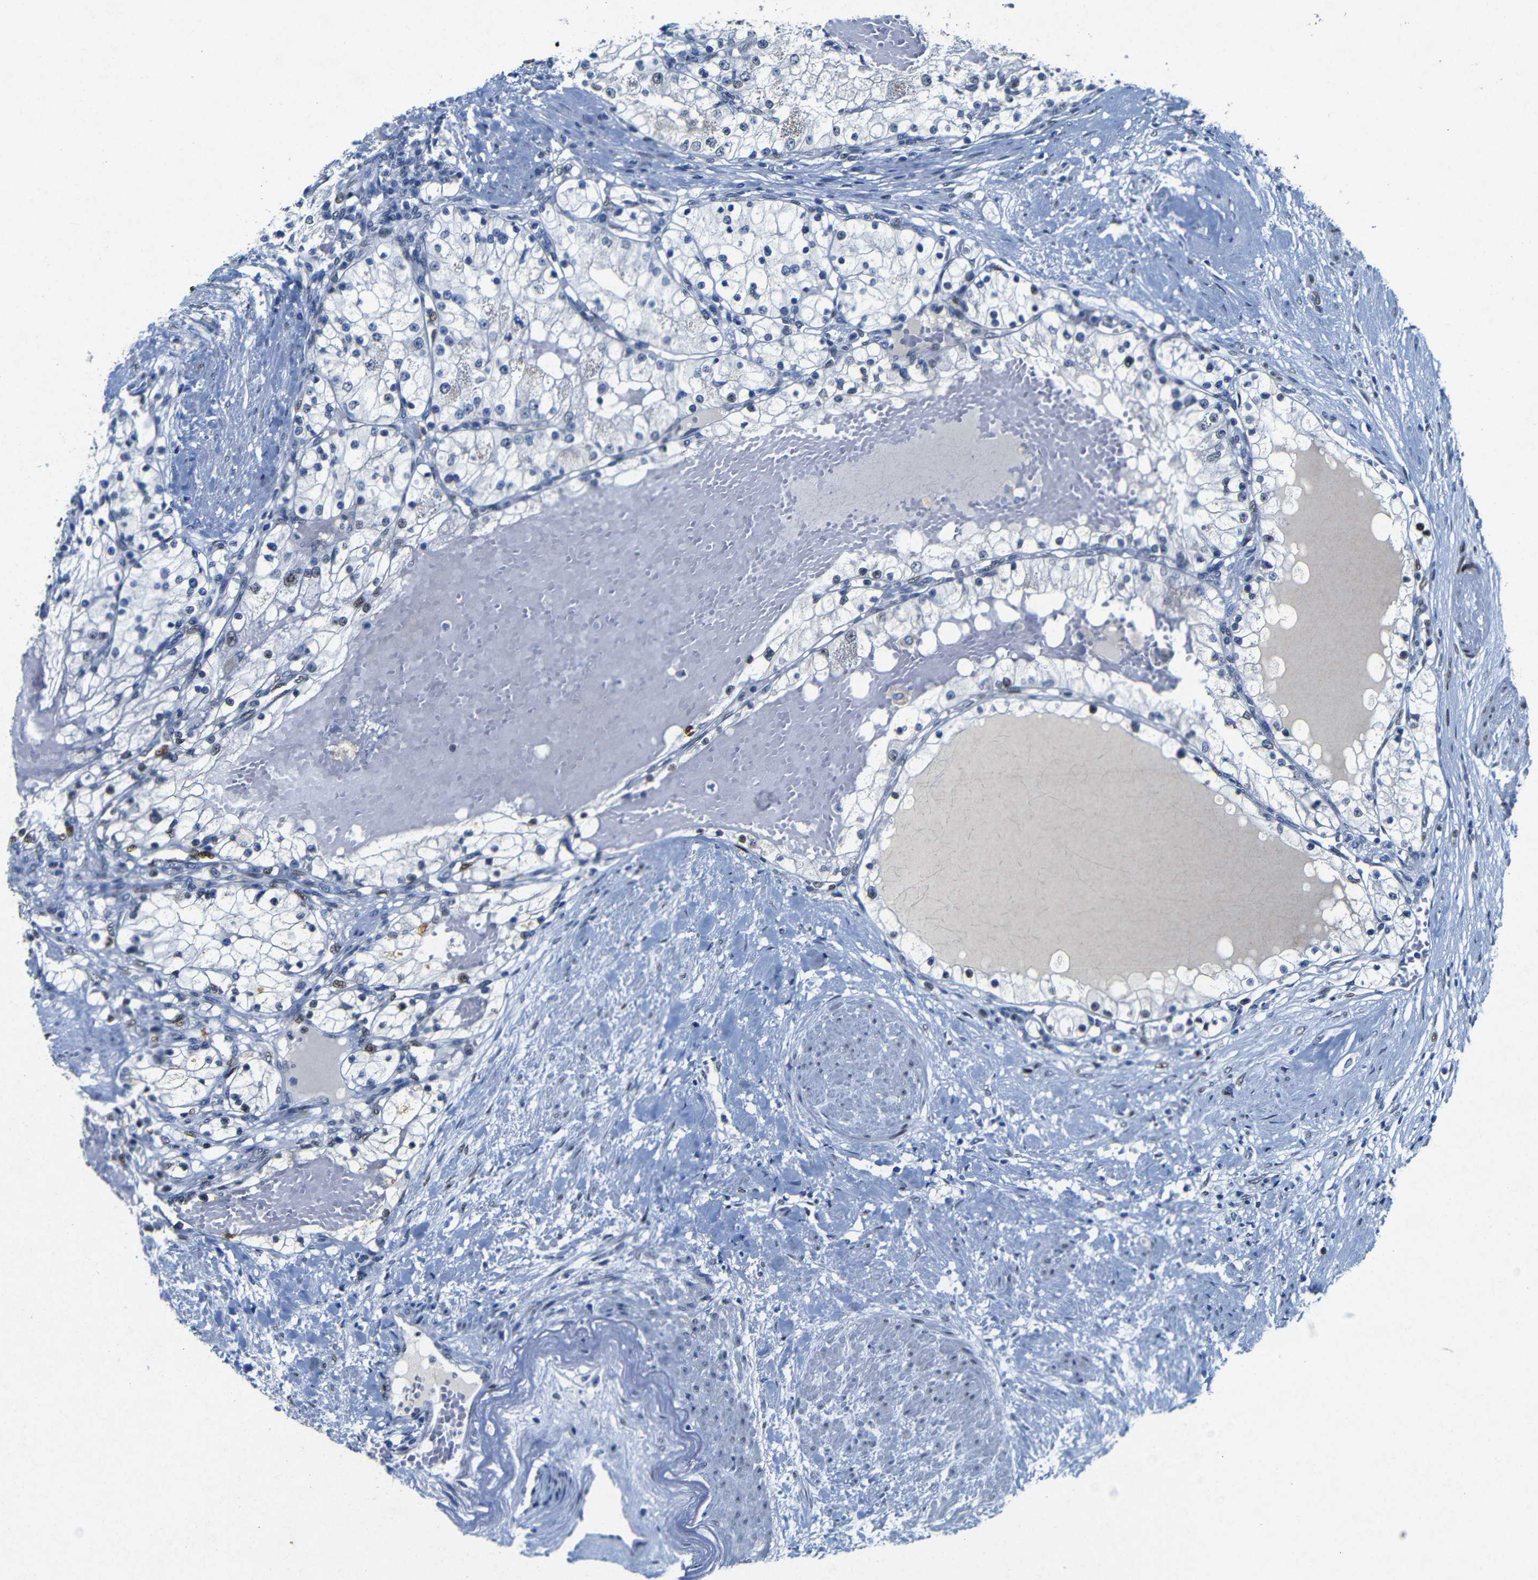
{"staining": {"intensity": "negative", "quantity": "none", "location": "none"}, "tissue": "renal cancer", "cell_type": "Tumor cells", "image_type": "cancer", "snomed": [{"axis": "morphology", "description": "Adenocarcinoma, NOS"}, {"axis": "topography", "description": "Kidney"}], "caption": "Tumor cells show no significant protein positivity in renal cancer.", "gene": "FOSL2", "patient": {"sex": "male", "age": 68}}